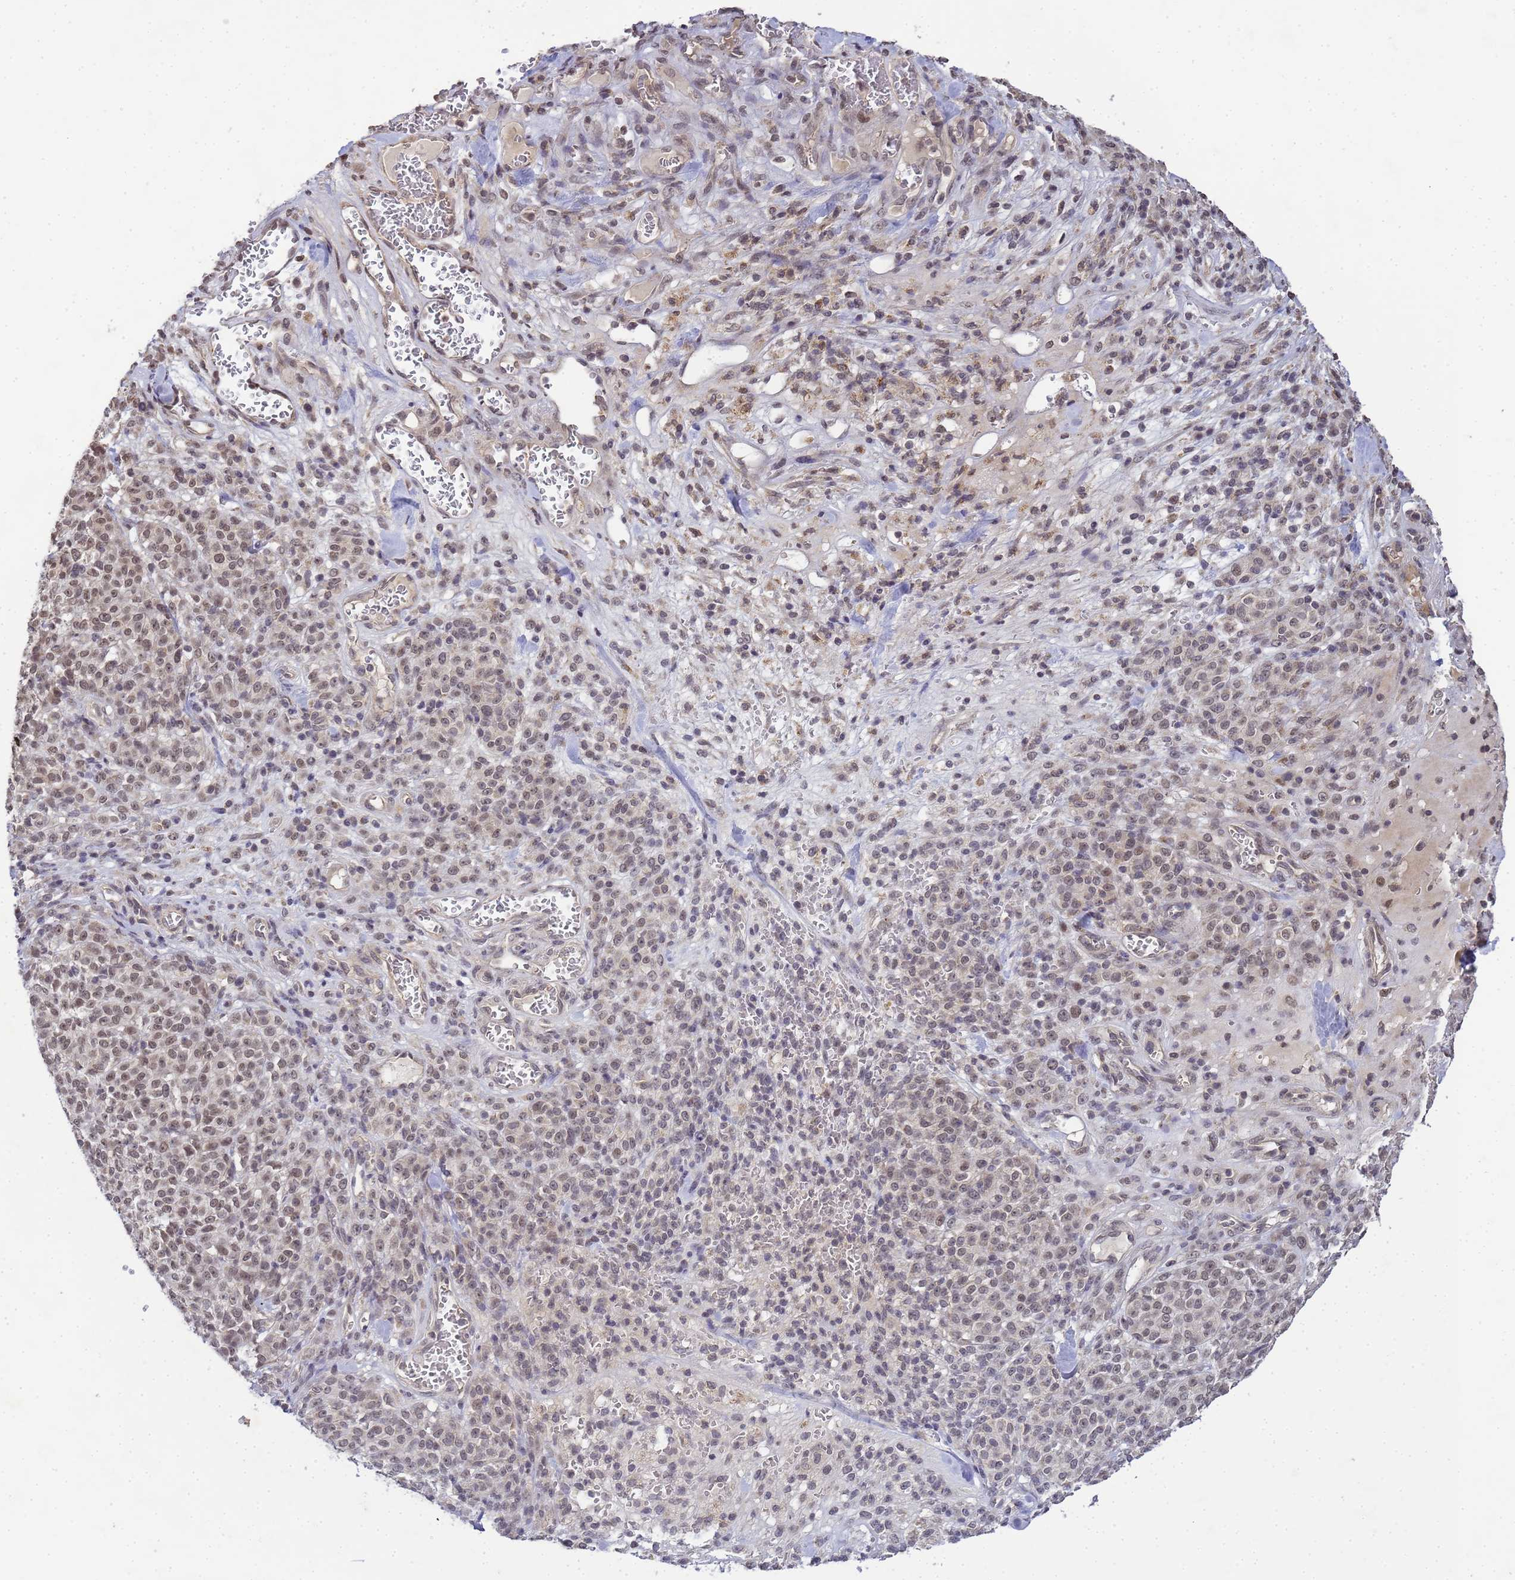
{"staining": {"intensity": "moderate", "quantity": ">75%", "location": "nuclear"}, "tissue": "melanoma", "cell_type": "Tumor cells", "image_type": "cancer", "snomed": [{"axis": "morphology", "description": "Normal tissue, NOS"}, {"axis": "morphology", "description": "Malignant melanoma, NOS"}, {"axis": "topography", "description": "Skin"}], "caption": "DAB (3,3'-diaminobenzidine) immunohistochemical staining of human melanoma shows moderate nuclear protein expression in approximately >75% of tumor cells. The staining was performed using DAB, with brown indicating positive protein expression. Nuclei are stained blue with hematoxylin.", "gene": "MYL7", "patient": {"sex": "female", "age": 34}}